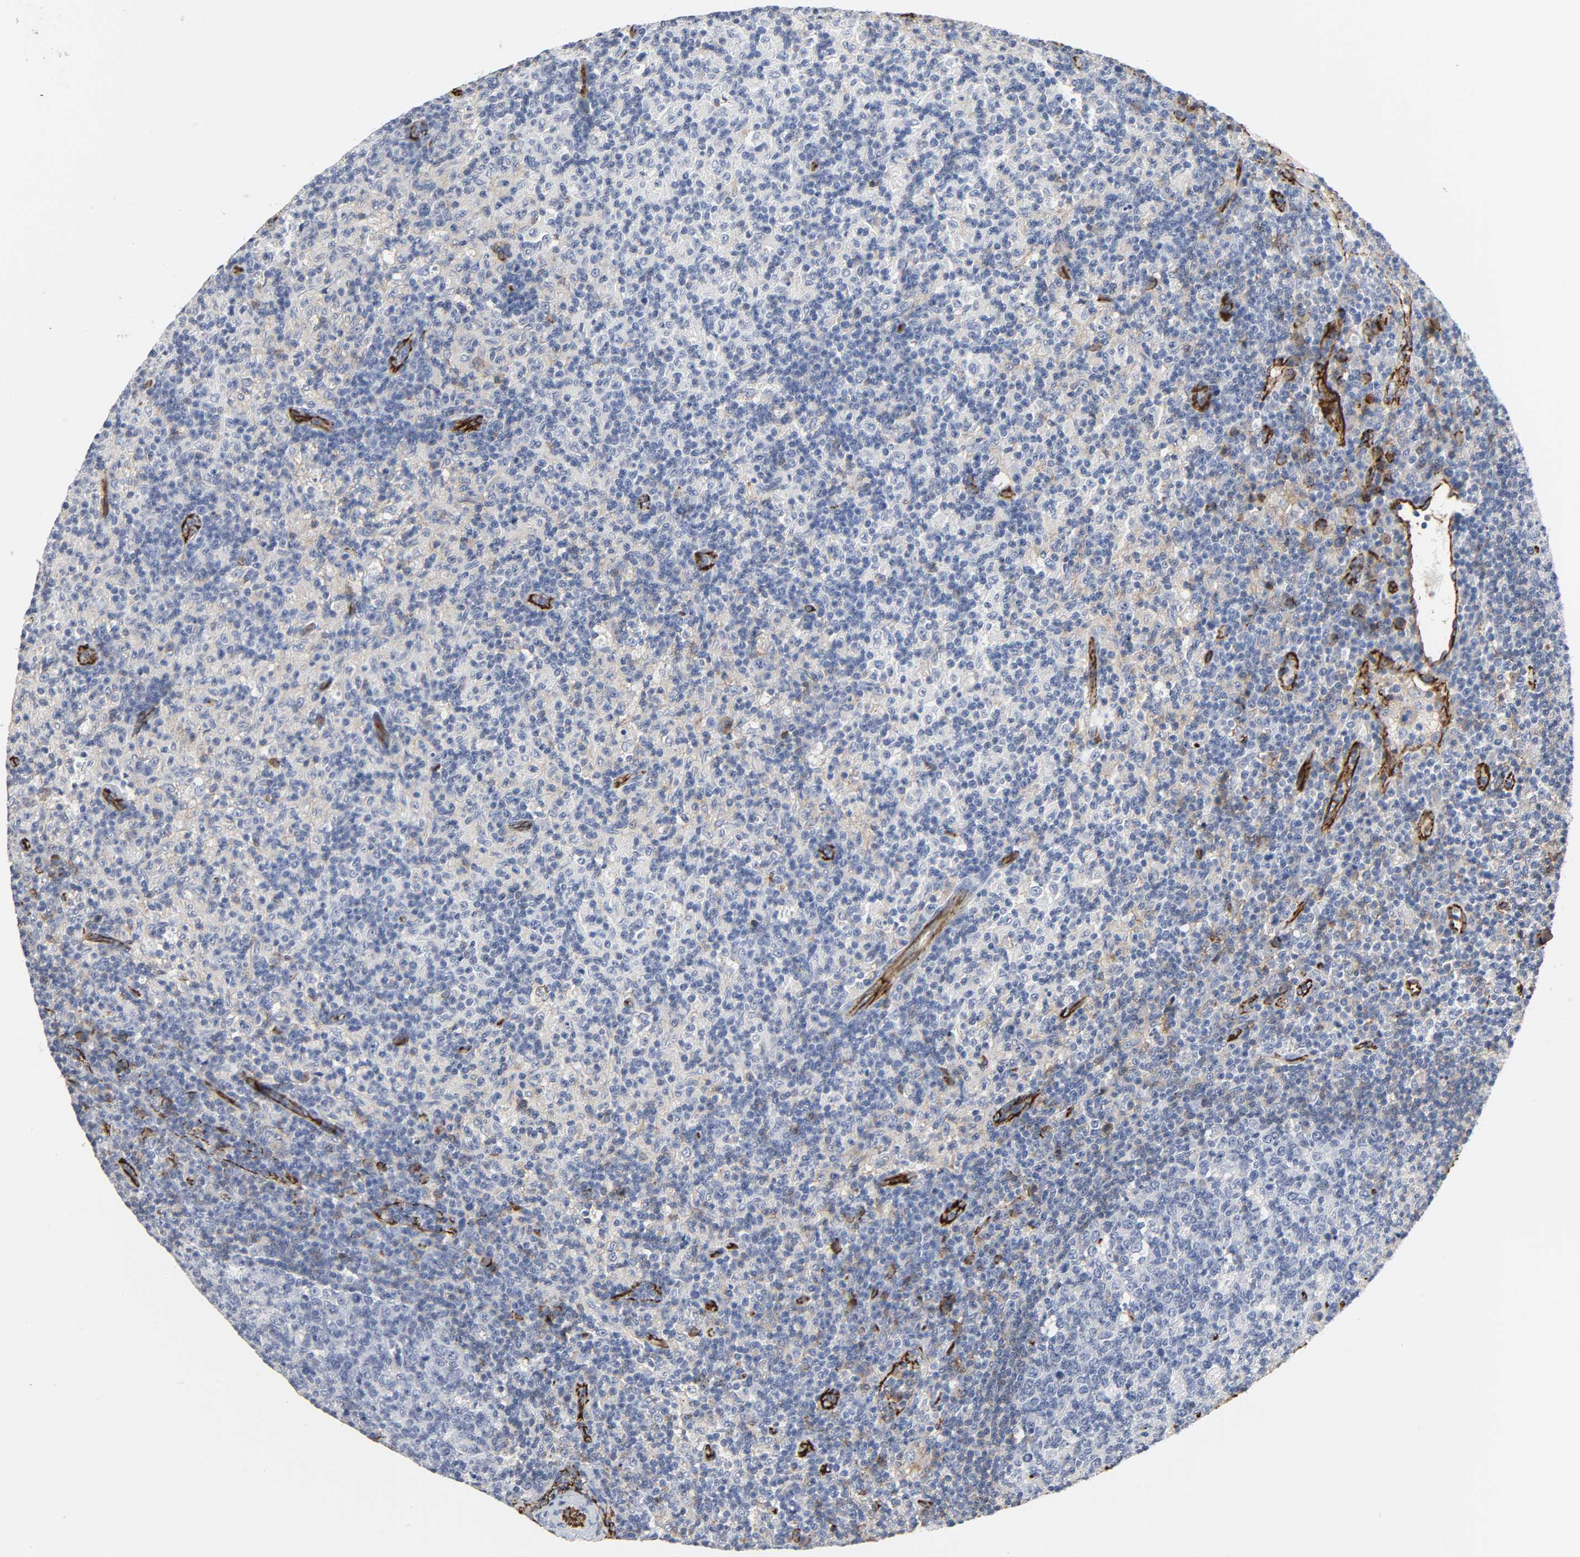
{"staining": {"intensity": "negative", "quantity": "none", "location": "none"}, "tissue": "lymph node", "cell_type": "Germinal center cells", "image_type": "normal", "snomed": [{"axis": "morphology", "description": "Normal tissue, NOS"}, {"axis": "morphology", "description": "Inflammation, NOS"}, {"axis": "topography", "description": "Lymph node"}], "caption": "Immunohistochemistry (IHC) photomicrograph of unremarkable human lymph node stained for a protein (brown), which reveals no expression in germinal center cells.", "gene": "PECAM1", "patient": {"sex": "male", "age": 55}}